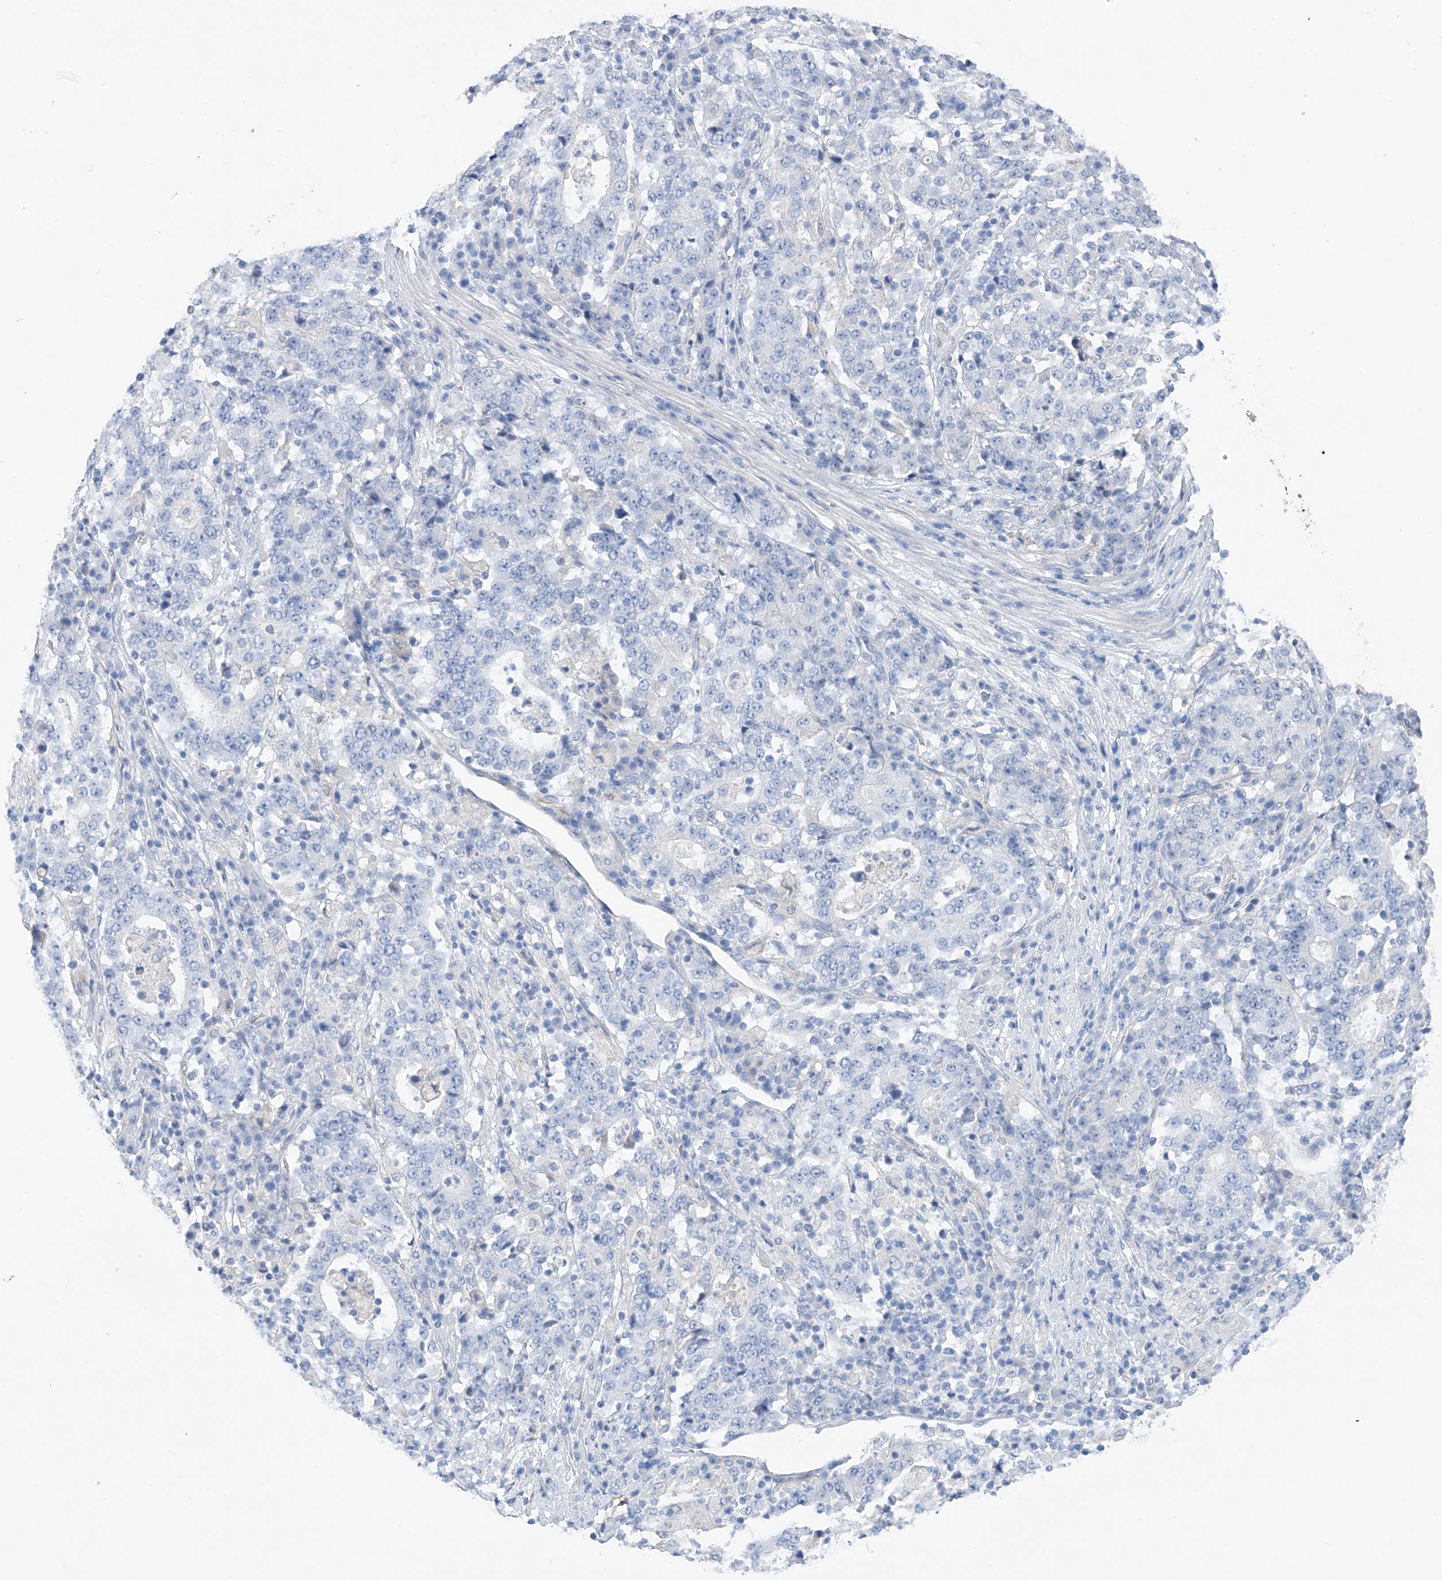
{"staining": {"intensity": "negative", "quantity": "none", "location": "none"}, "tissue": "stomach cancer", "cell_type": "Tumor cells", "image_type": "cancer", "snomed": [{"axis": "morphology", "description": "Adenocarcinoma, NOS"}, {"axis": "topography", "description": "Stomach"}], "caption": "Tumor cells show no significant protein expression in adenocarcinoma (stomach).", "gene": "ITGA9", "patient": {"sex": "male", "age": 59}}